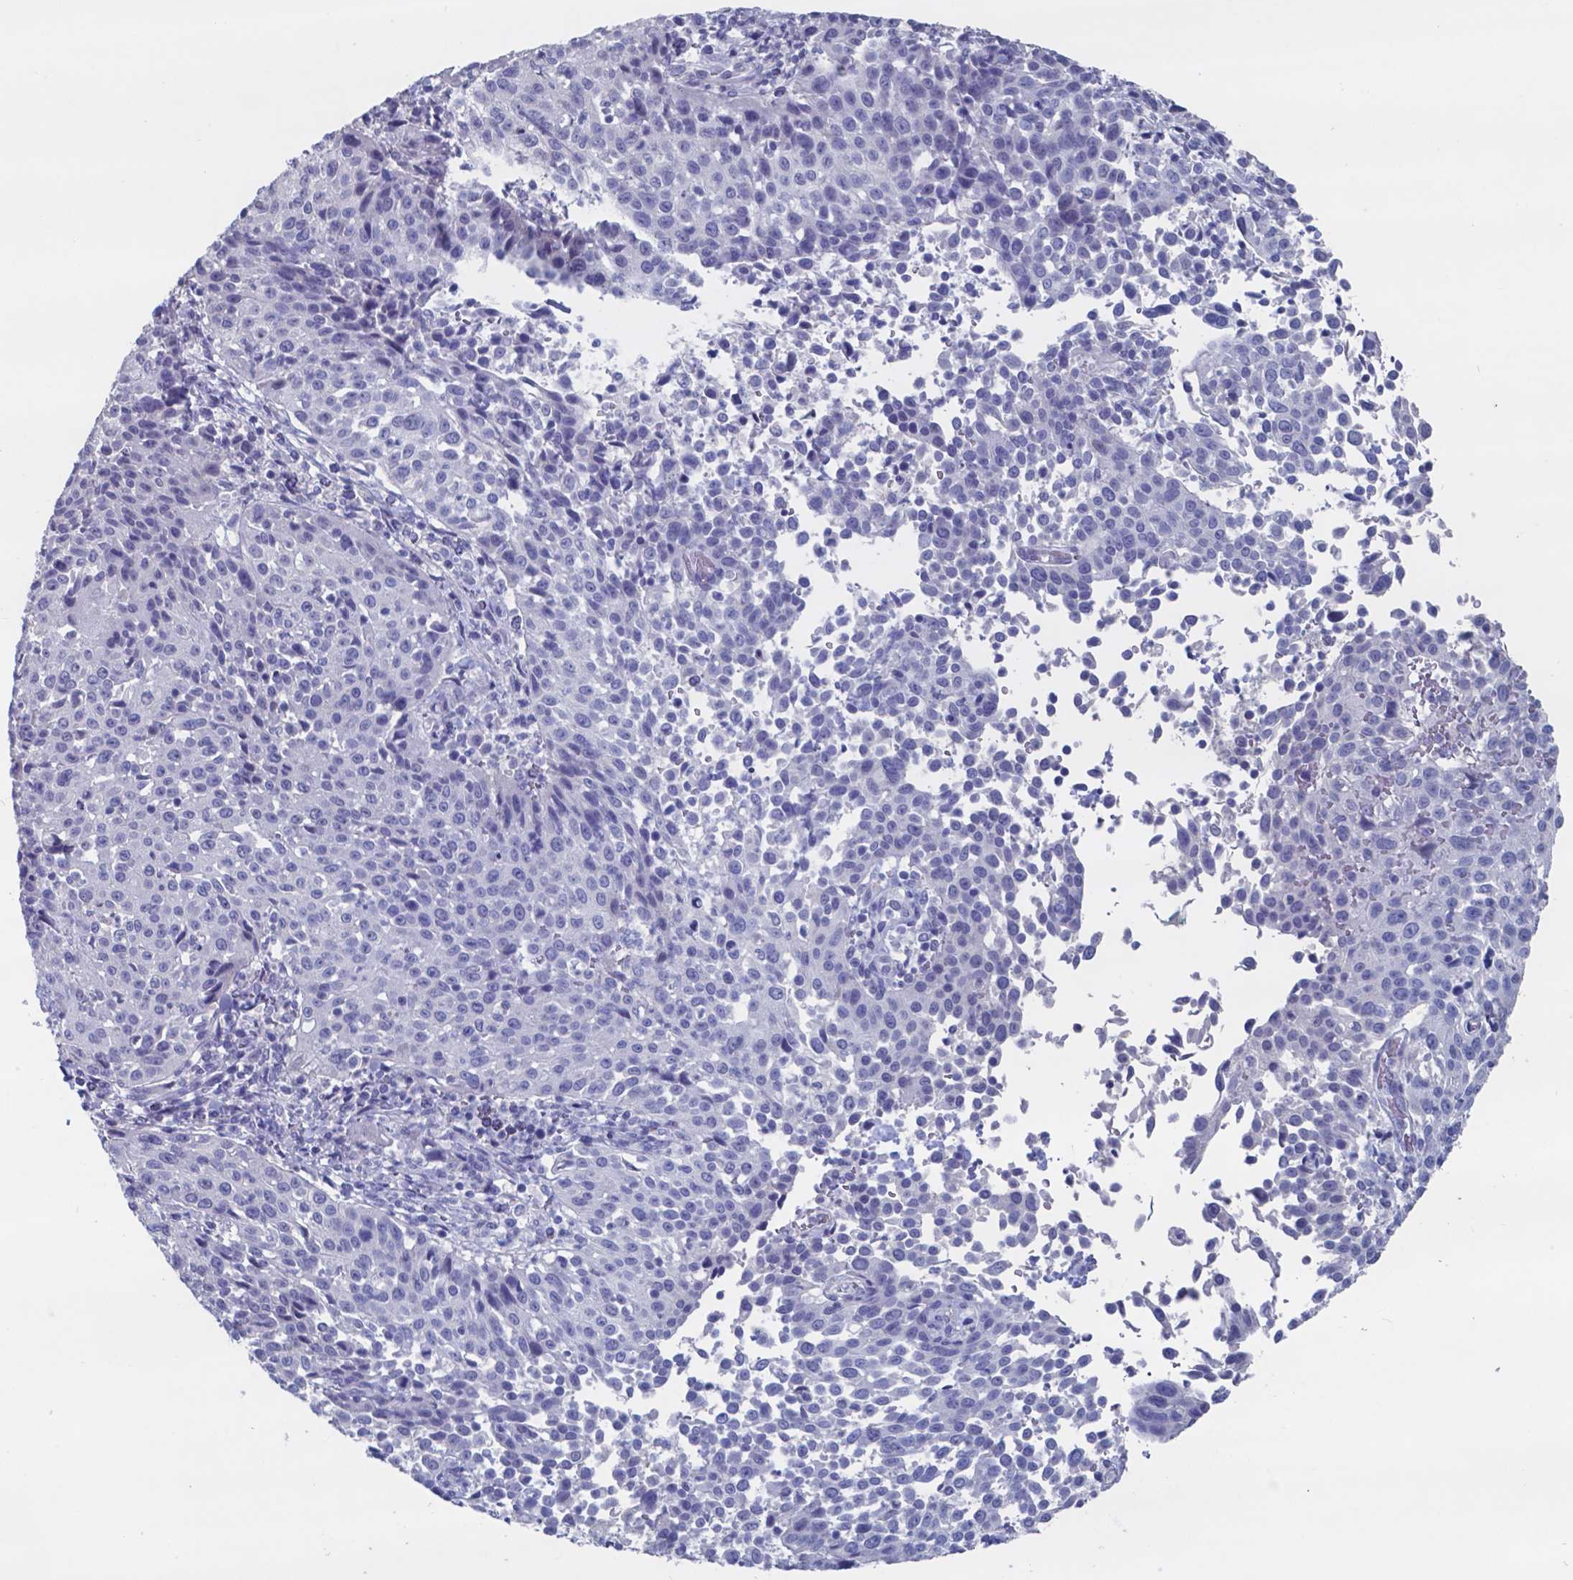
{"staining": {"intensity": "negative", "quantity": "none", "location": "none"}, "tissue": "cervical cancer", "cell_type": "Tumor cells", "image_type": "cancer", "snomed": [{"axis": "morphology", "description": "Squamous cell carcinoma, NOS"}, {"axis": "topography", "description": "Cervix"}], "caption": "This image is of cervical cancer stained with immunohistochemistry (IHC) to label a protein in brown with the nuclei are counter-stained blue. There is no positivity in tumor cells.", "gene": "TTR", "patient": {"sex": "female", "age": 26}}